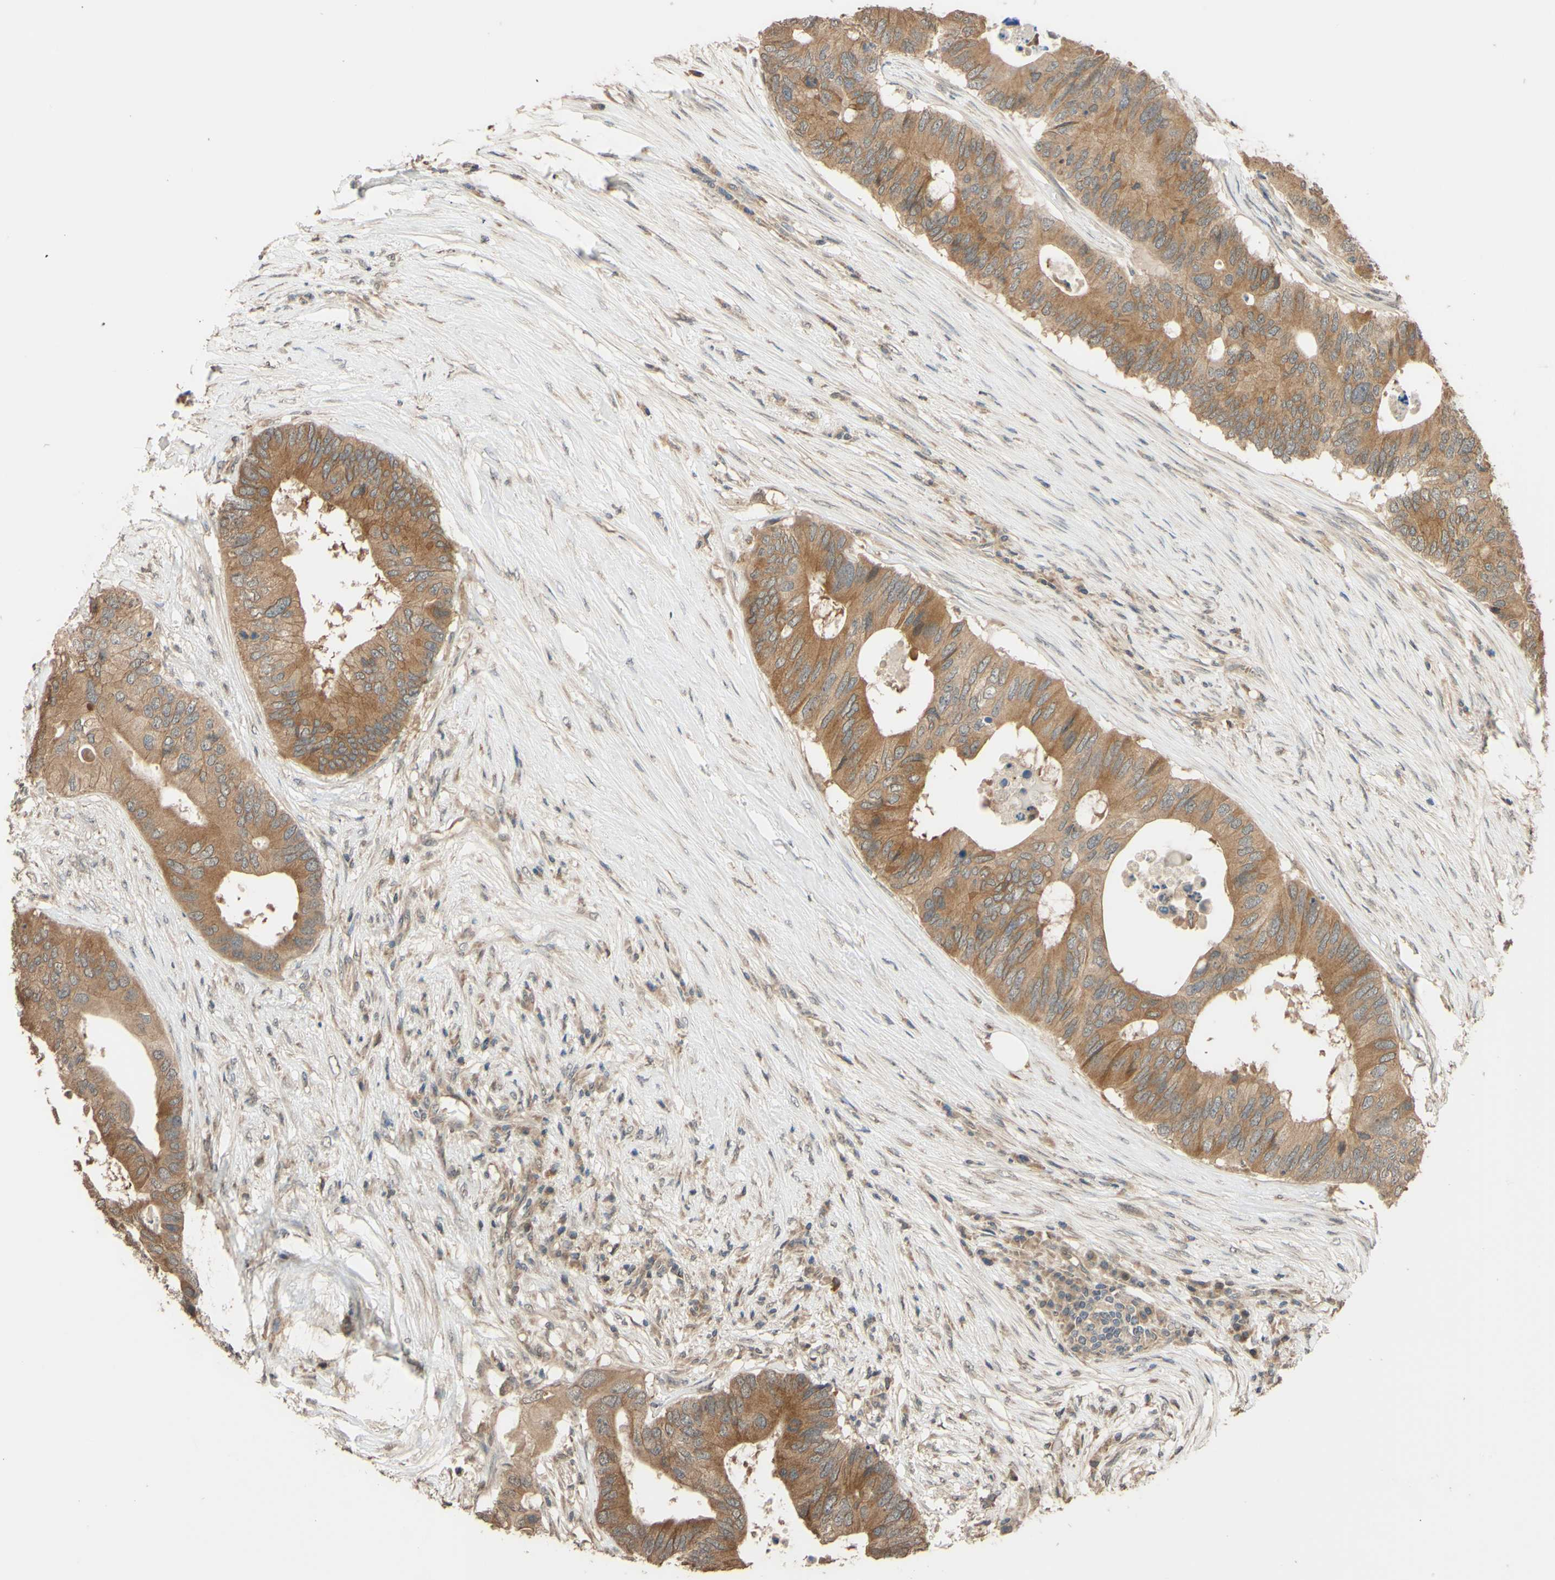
{"staining": {"intensity": "moderate", "quantity": ">75%", "location": "cytoplasmic/membranous"}, "tissue": "colorectal cancer", "cell_type": "Tumor cells", "image_type": "cancer", "snomed": [{"axis": "morphology", "description": "Adenocarcinoma, NOS"}, {"axis": "topography", "description": "Colon"}], "caption": "This photomicrograph shows colorectal adenocarcinoma stained with immunohistochemistry to label a protein in brown. The cytoplasmic/membranous of tumor cells show moderate positivity for the protein. Nuclei are counter-stained blue.", "gene": "SMIM19", "patient": {"sex": "male", "age": 71}}